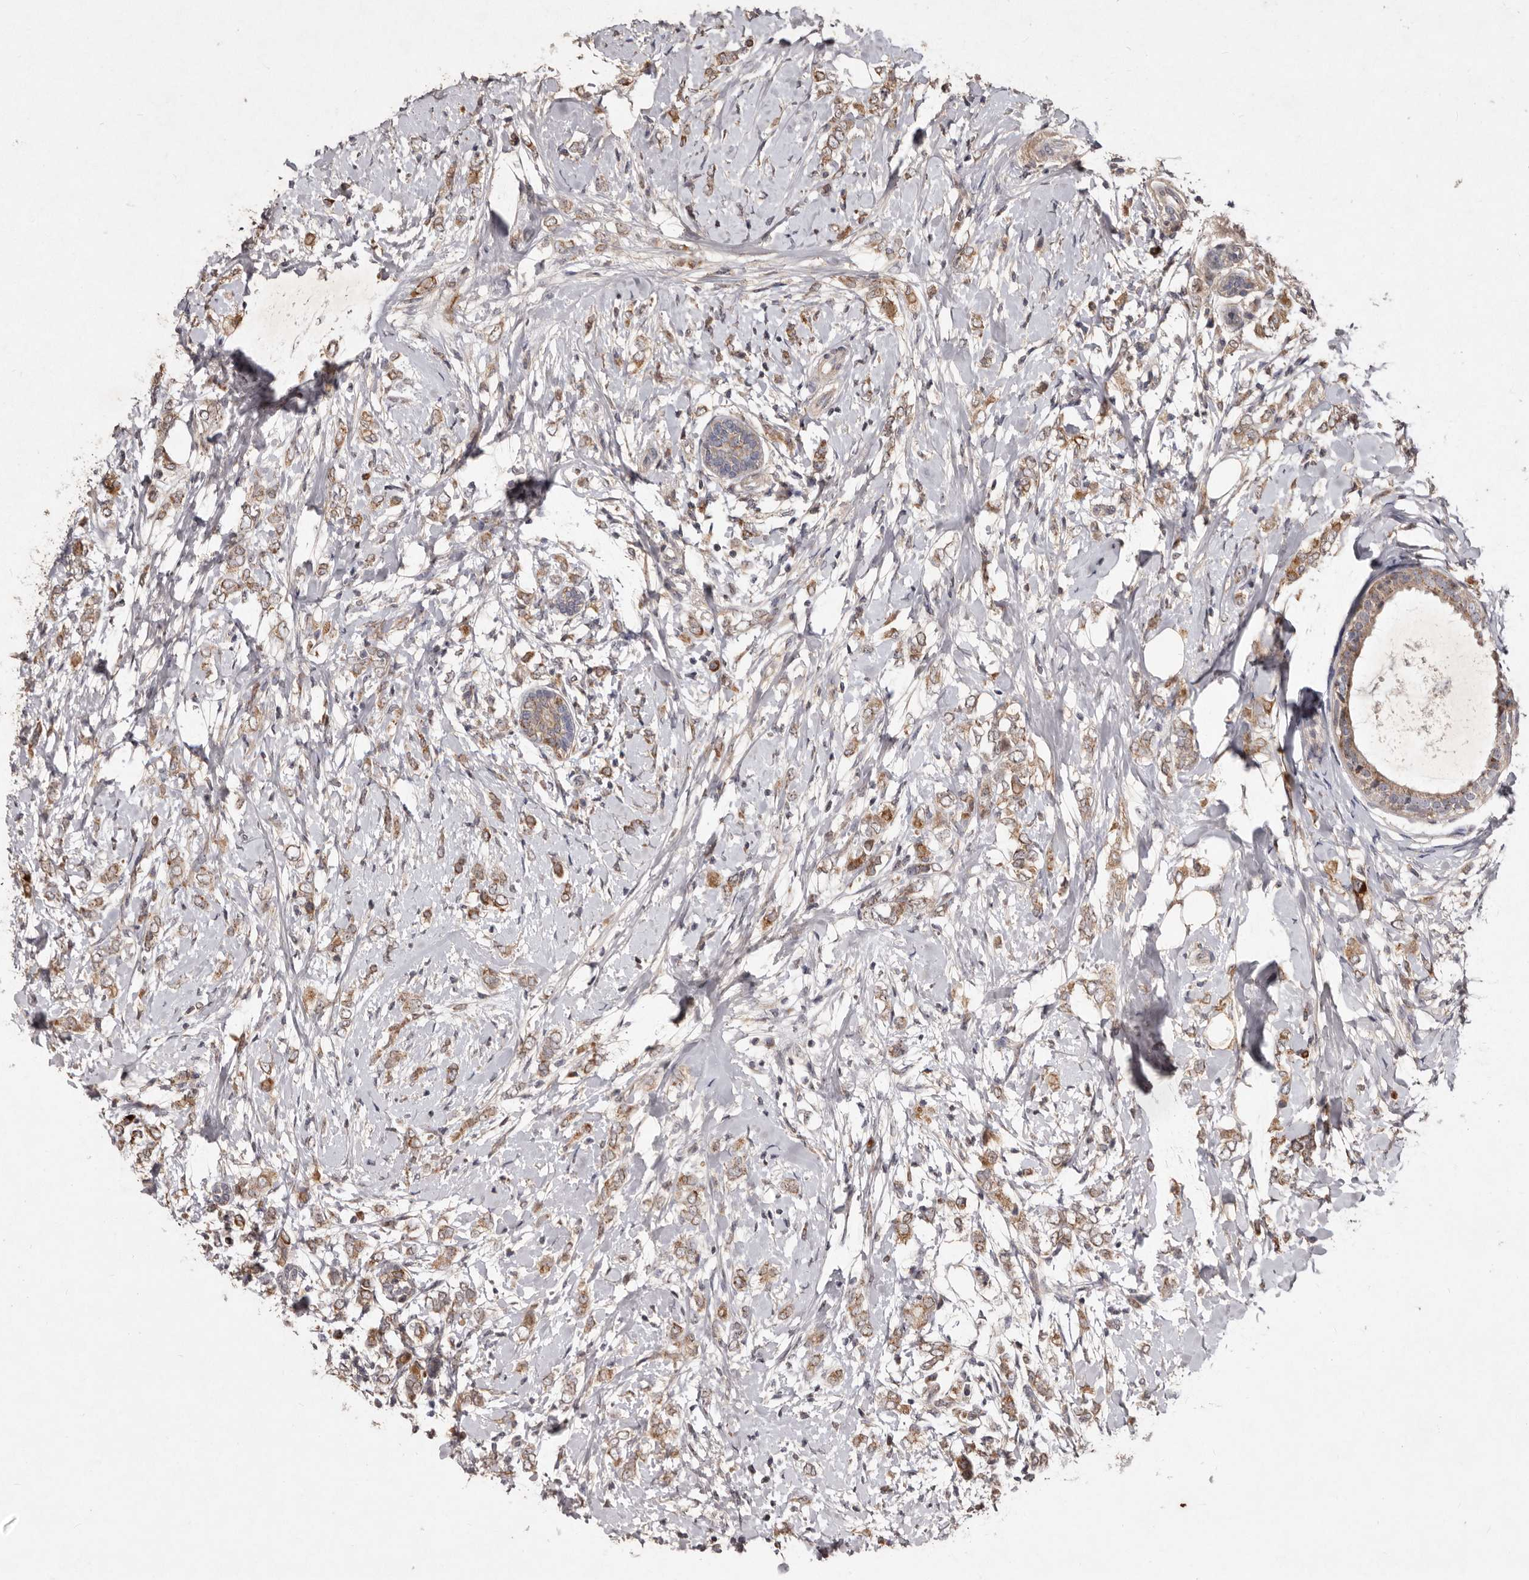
{"staining": {"intensity": "moderate", "quantity": ">75%", "location": "cytoplasmic/membranous"}, "tissue": "breast cancer", "cell_type": "Tumor cells", "image_type": "cancer", "snomed": [{"axis": "morphology", "description": "Normal tissue, NOS"}, {"axis": "morphology", "description": "Lobular carcinoma"}, {"axis": "topography", "description": "Breast"}], "caption": "Breast cancer stained with a brown dye reveals moderate cytoplasmic/membranous positive expression in approximately >75% of tumor cells.", "gene": "FLAD1", "patient": {"sex": "female", "age": 47}}